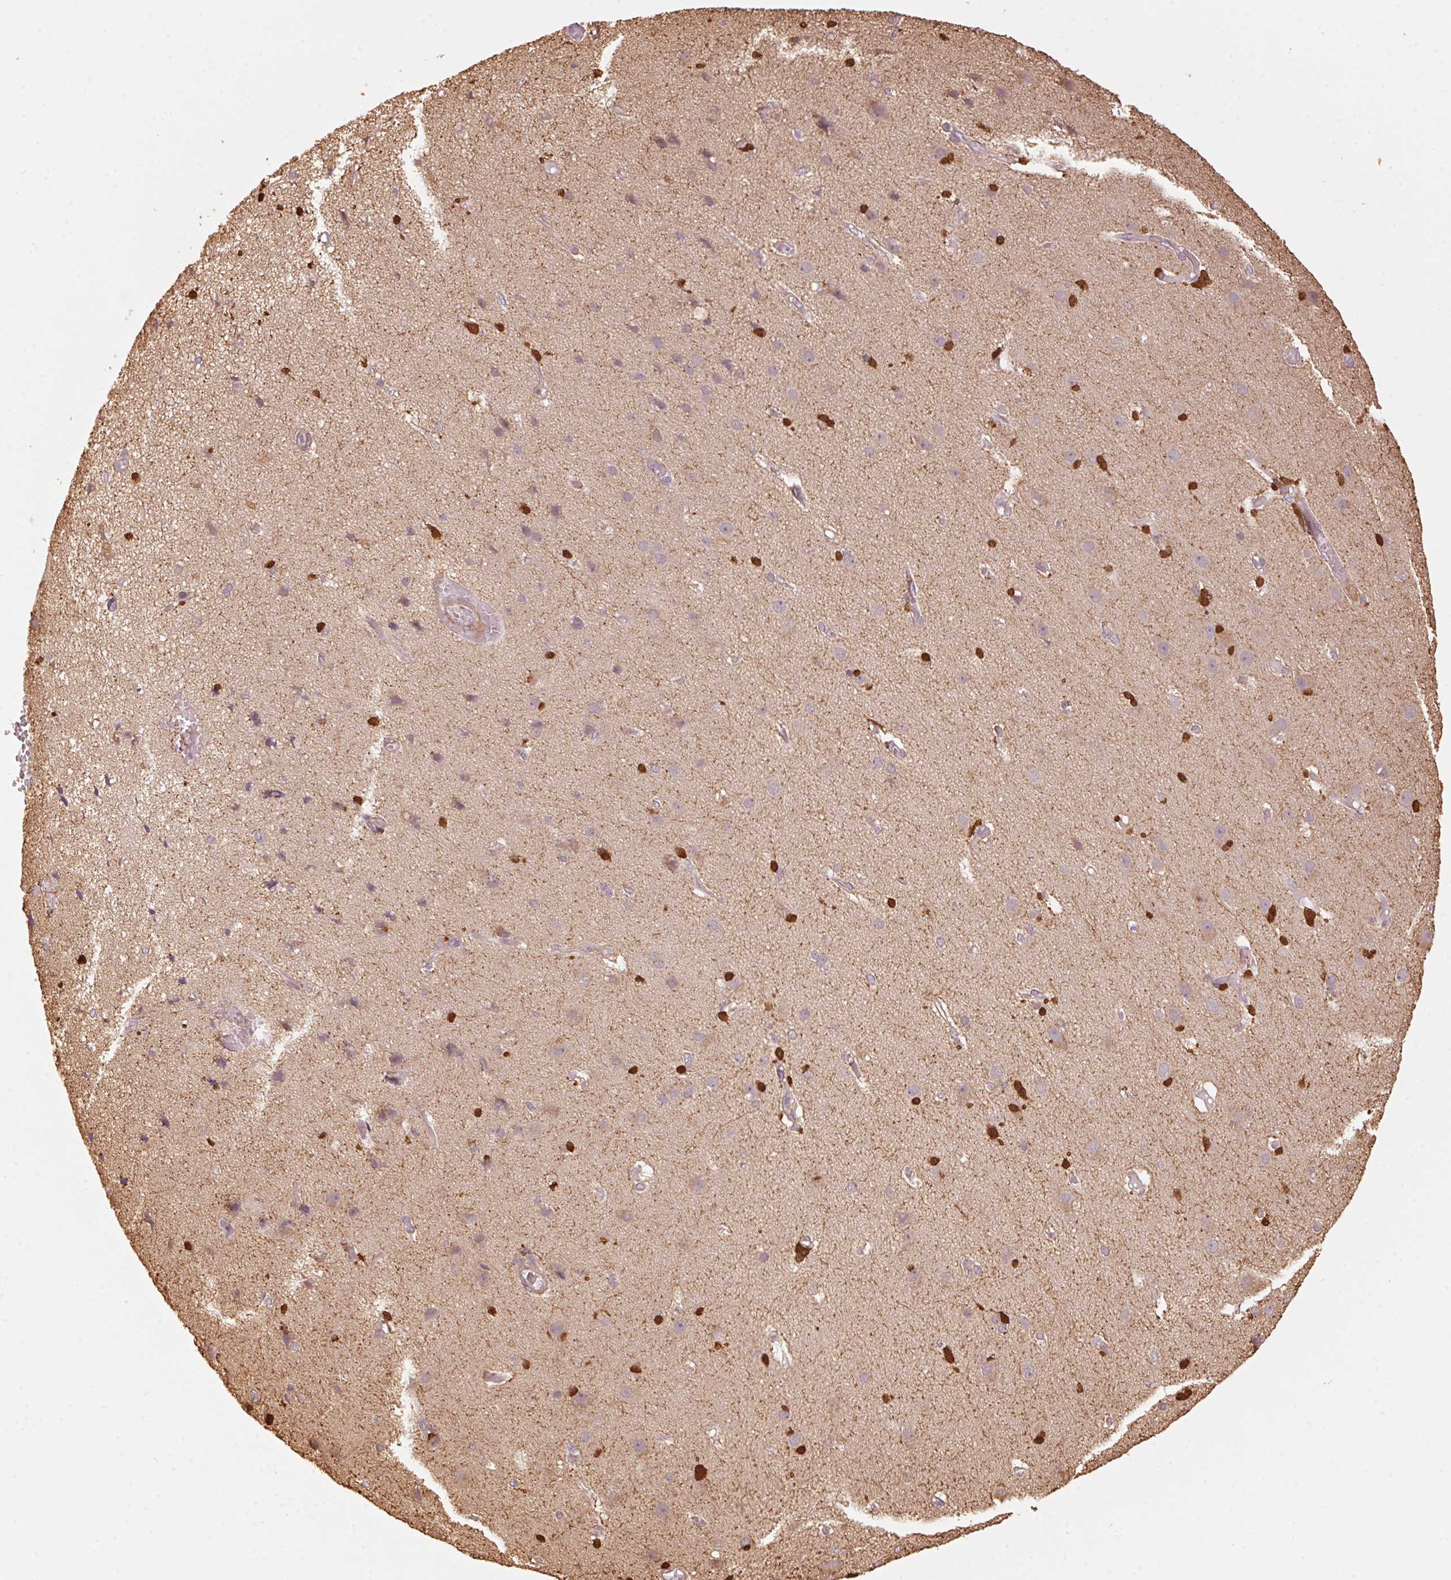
{"staining": {"intensity": "moderate", "quantity": ">75%", "location": "cytoplasmic/membranous"}, "tissue": "cerebral cortex", "cell_type": "Endothelial cells", "image_type": "normal", "snomed": [{"axis": "morphology", "description": "Normal tissue, NOS"}, {"axis": "morphology", "description": "Glioma, malignant, High grade"}, {"axis": "topography", "description": "Cerebral cortex"}], "caption": "Immunohistochemical staining of unremarkable human cerebral cortex exhibits medium levels of moderate cytoplasmic/membranous expression in about >75% of endothelial cells.", "gene": "QDPR", "patient": {"sex": "male", "age": 71}}